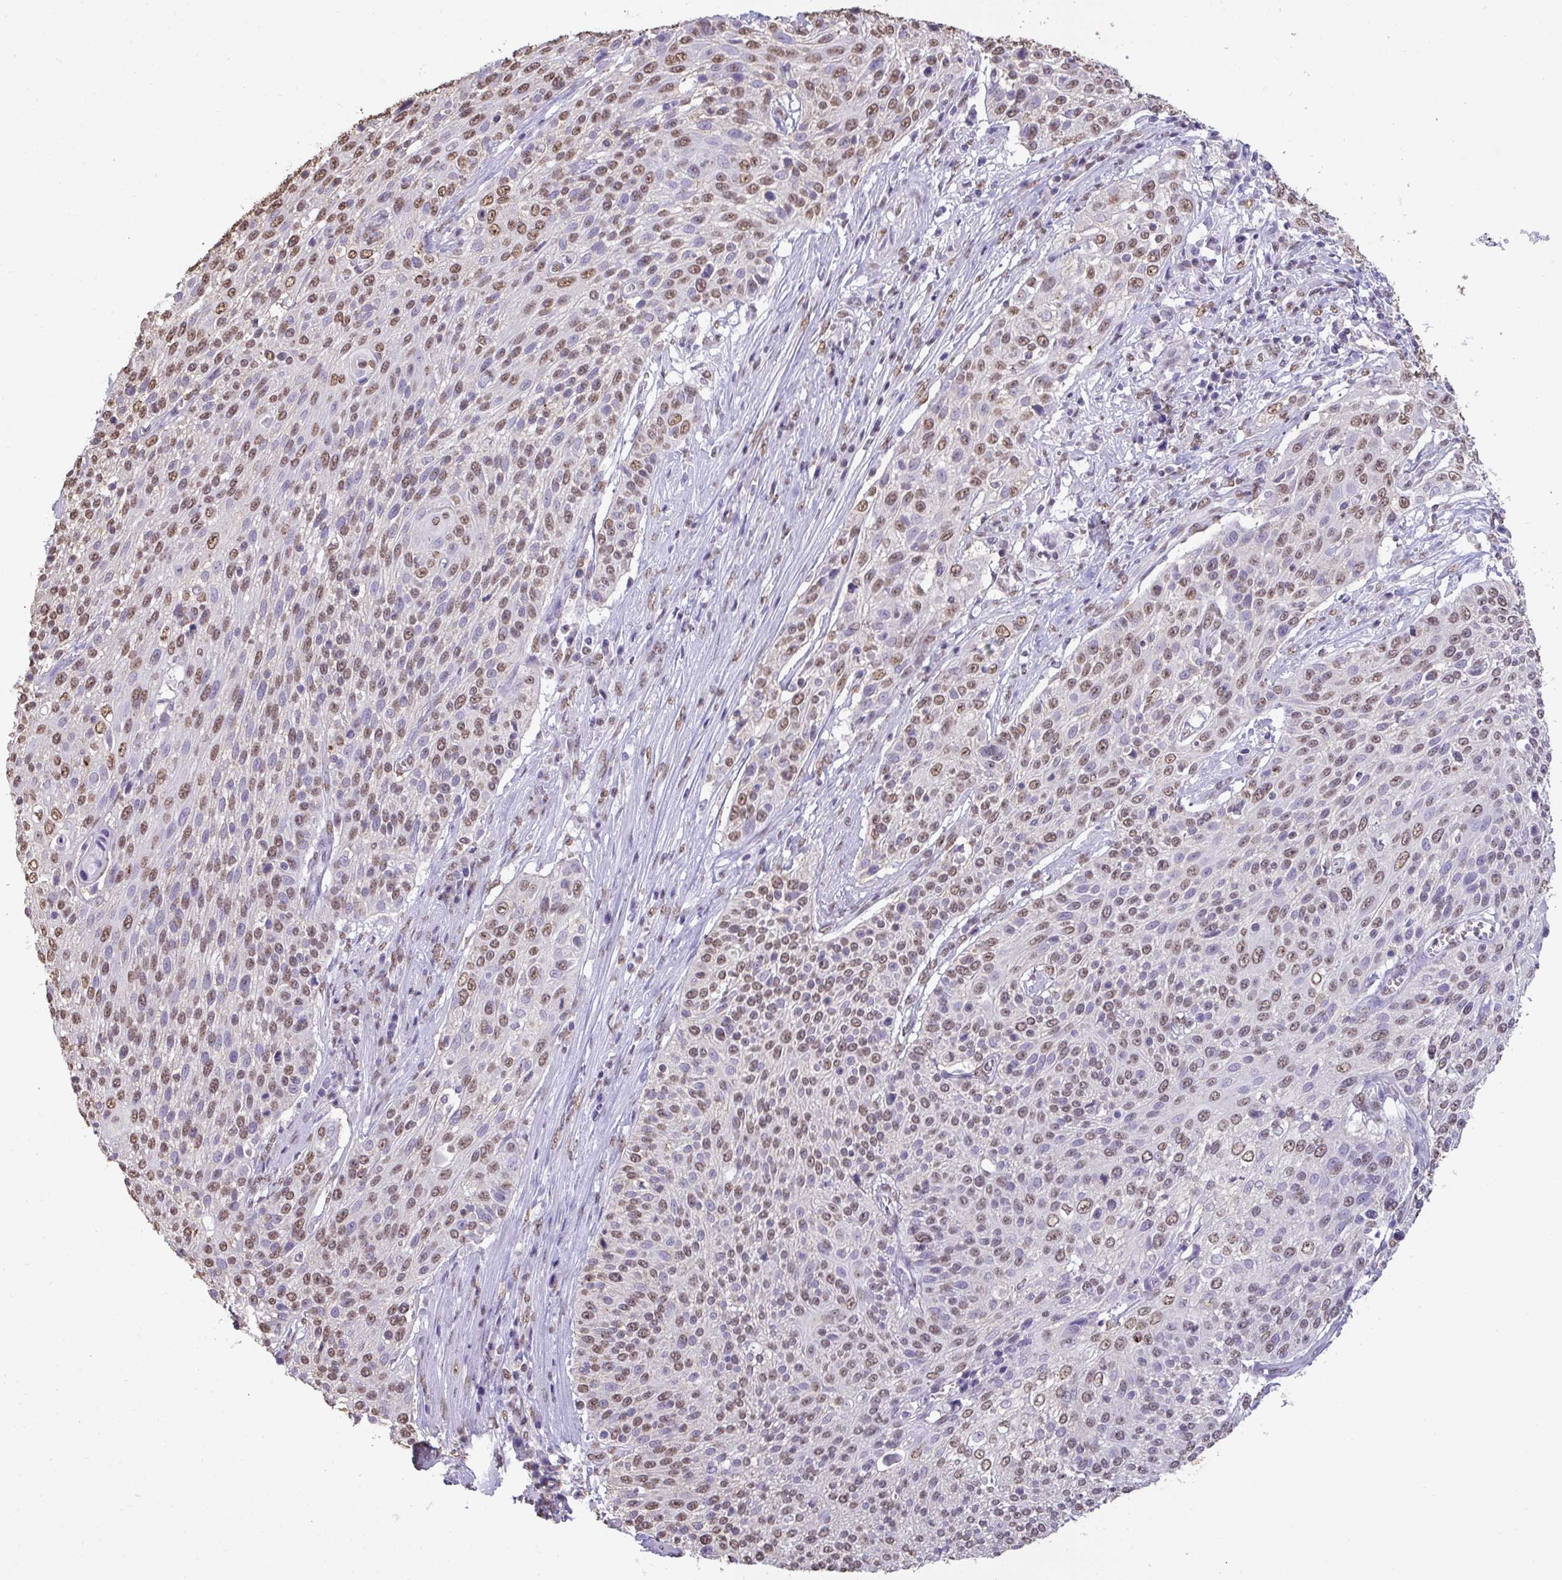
{"staining": {"intensity": "moderate", "quantity": ">75%", "location": "nuclear"}, "tissue": "cervical cancer", "cell_type": "Tumor cells", "image_type": "cancer", "snomed": [{"axis": "morphology", "description": "Squamous cell carcinoma, NOS"}, {"axis": "topography", "description": "Cervix"}], "caption": "The histopathology image demonstrates immunohistochemical staining of cervical cancer. There is moderate nuclear positivity is appreciated in about >75% of tumor cells. (DAB (3,3'-diaminobenzidine) IHC, brown staining for protein, blue staining for nuclei).", "gene": "SEMA6B", "patient": {"sex": "female", "age": 31}}